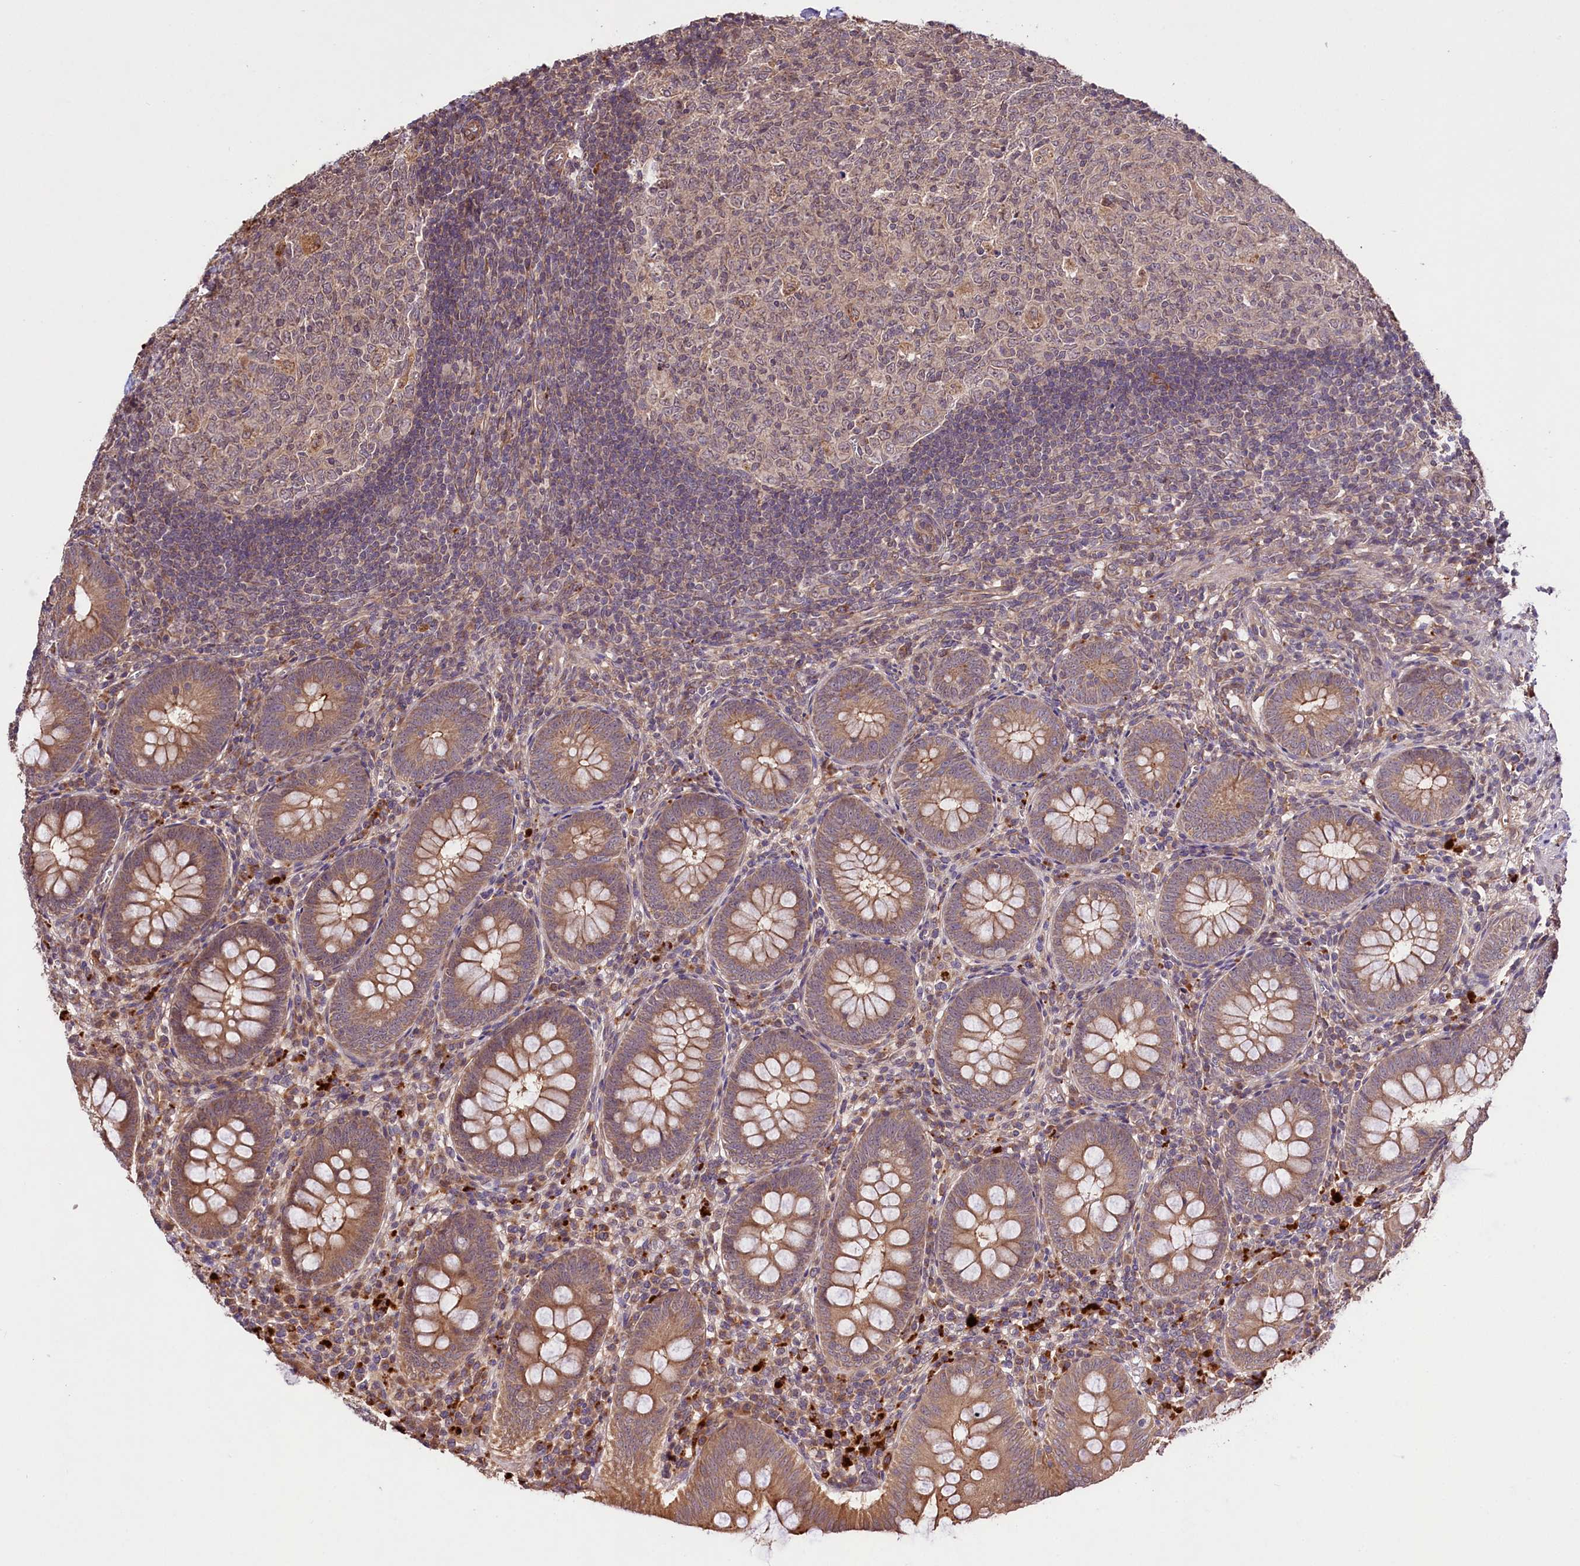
{"staining": {"intensity": "moderate", "quantity": ">75%", "location": "cytoplasmic/membranous"}, "tissue": "appendix", "cell_type": "Glandular cells", "image_type": "normal", "snomed": [{"axis": "morphology", "description": "Normal tissue, NOS"}, {"axis": "topography", "description": "Appendix"}], "caption": "A brown stain highlights moderate cytoplasmic/membranous expression of a protein in glandular cells of normal appendix.", "gene": "TNPO3", "patient": {"sex": "male", "age": 14}}